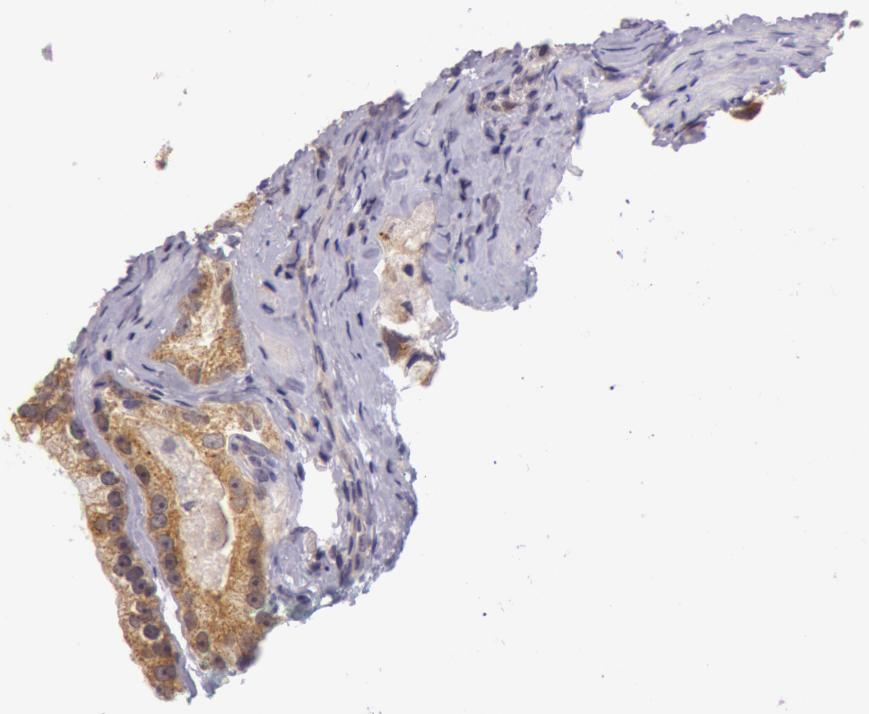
{"staining": {"intensity": "strong", "quantity": ">75%", "location": "cytoplasmic/membranous"}, "tissue": "prostate cancer", "cell_type": "Tumor cells", "image_type": "cancer", "snomed": [{"axis": "morphology", "description": "Adenocarcinoma, High grade"}, {"axis": "topography", "description": "Prostate"}], "caption": "Immunohistochemistry (IHC) of human prostate adenocarcinoma (high-grade) demonstrates high levels of strong cytoplasmic/membranous staining in about >75% of tumor cells.", "gene": "CDK16", "patient": {"sex": "male", "age": 63}}